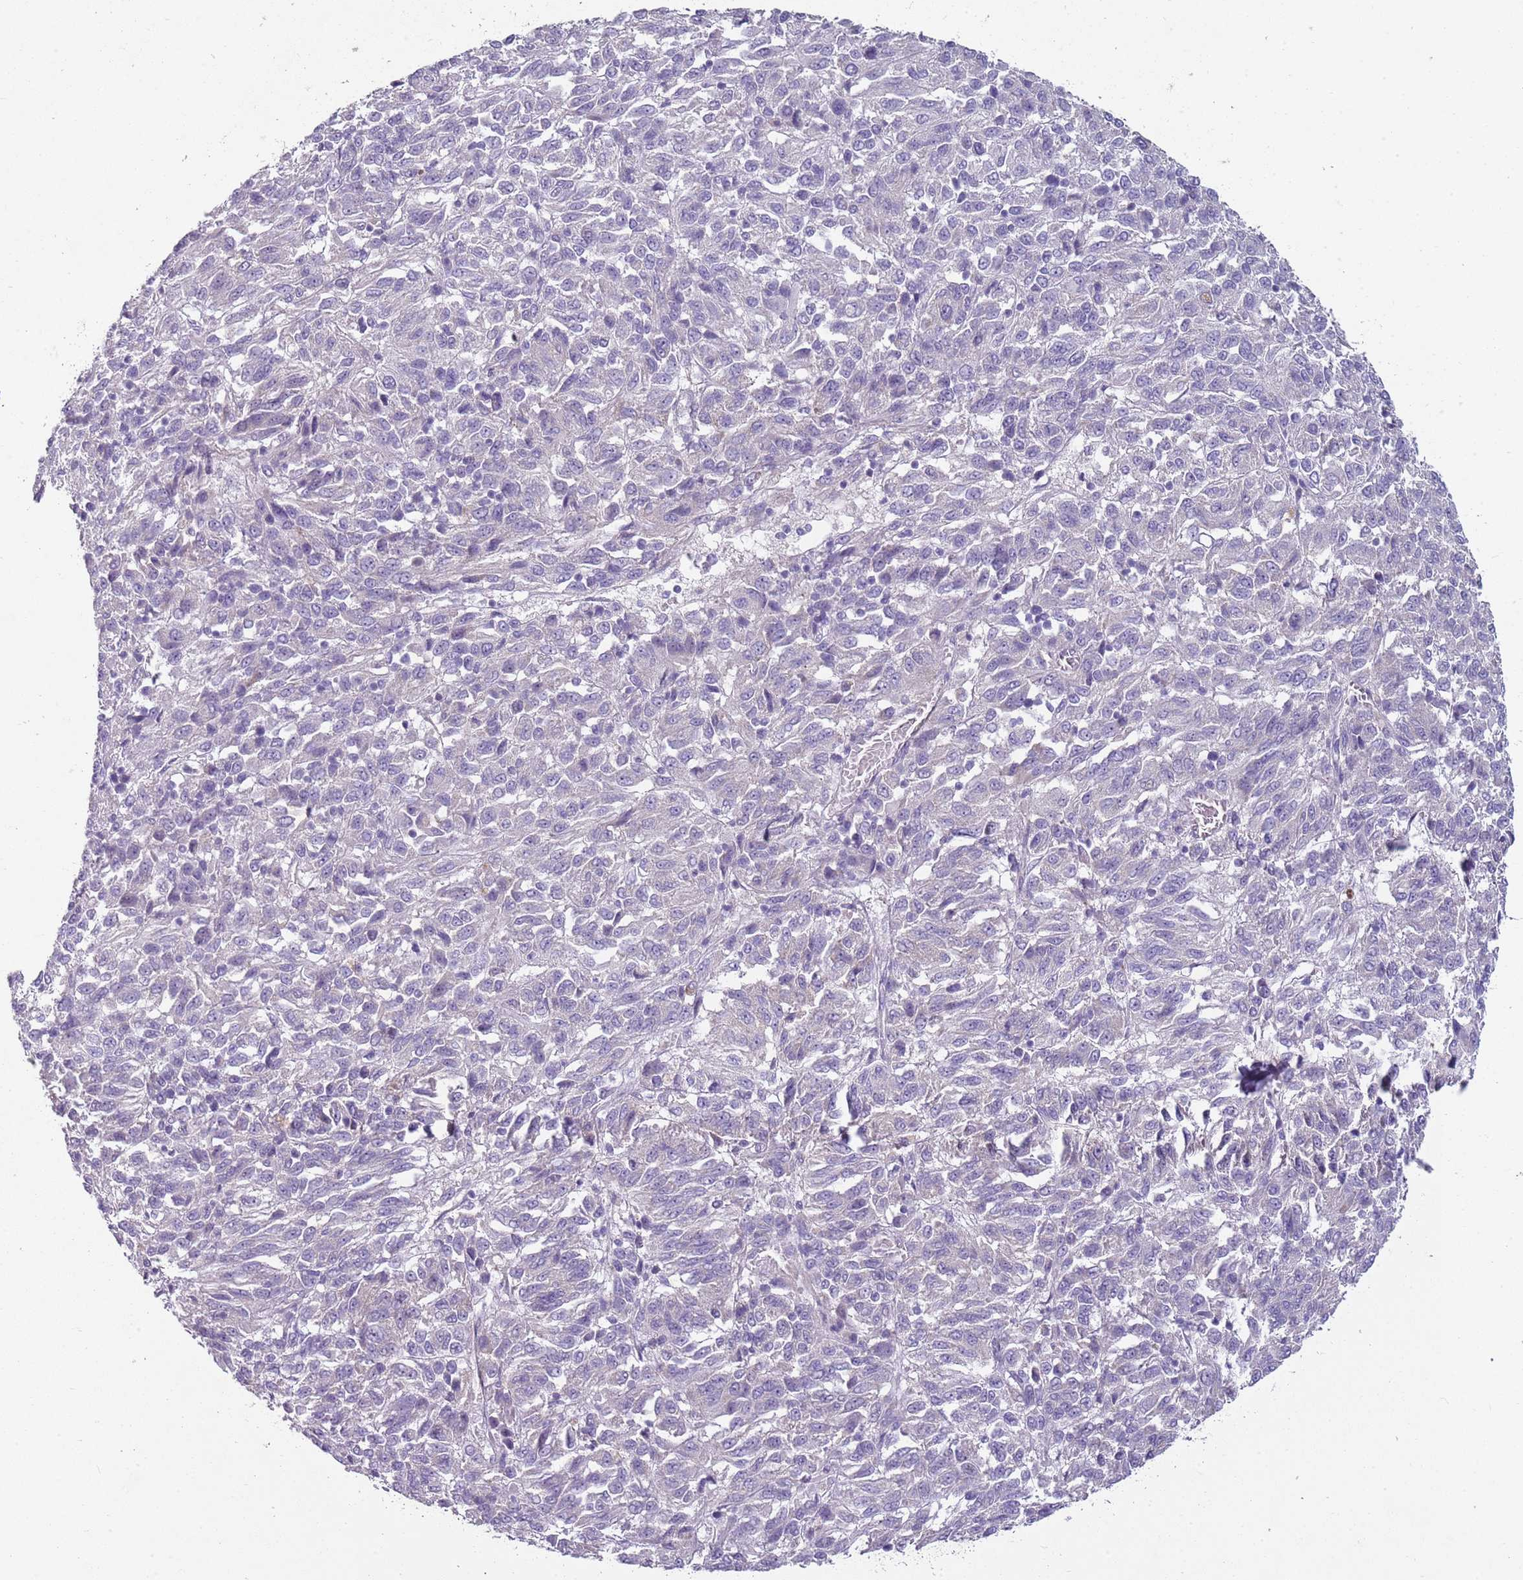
{"staining": {"intensity": "negative", "quantity": "none", "location": "none"}, "tissue": "melanoma", "cell_type": "Tumor cells", "image_type": "cancer", "snomed": [{"axis": "morphology", "description": "Malignant melanoma, Metastatic site"}, {"axis": "topography", "description": "Lung"}], "caption": "This micrograph is of melanoma stained with IHC to label a protein in brown with the nuclei are counter-stained blue. There is no expression in tumor cells.", "gene": "ZNF583", "patient": {"sex": "male", "age": 64}}